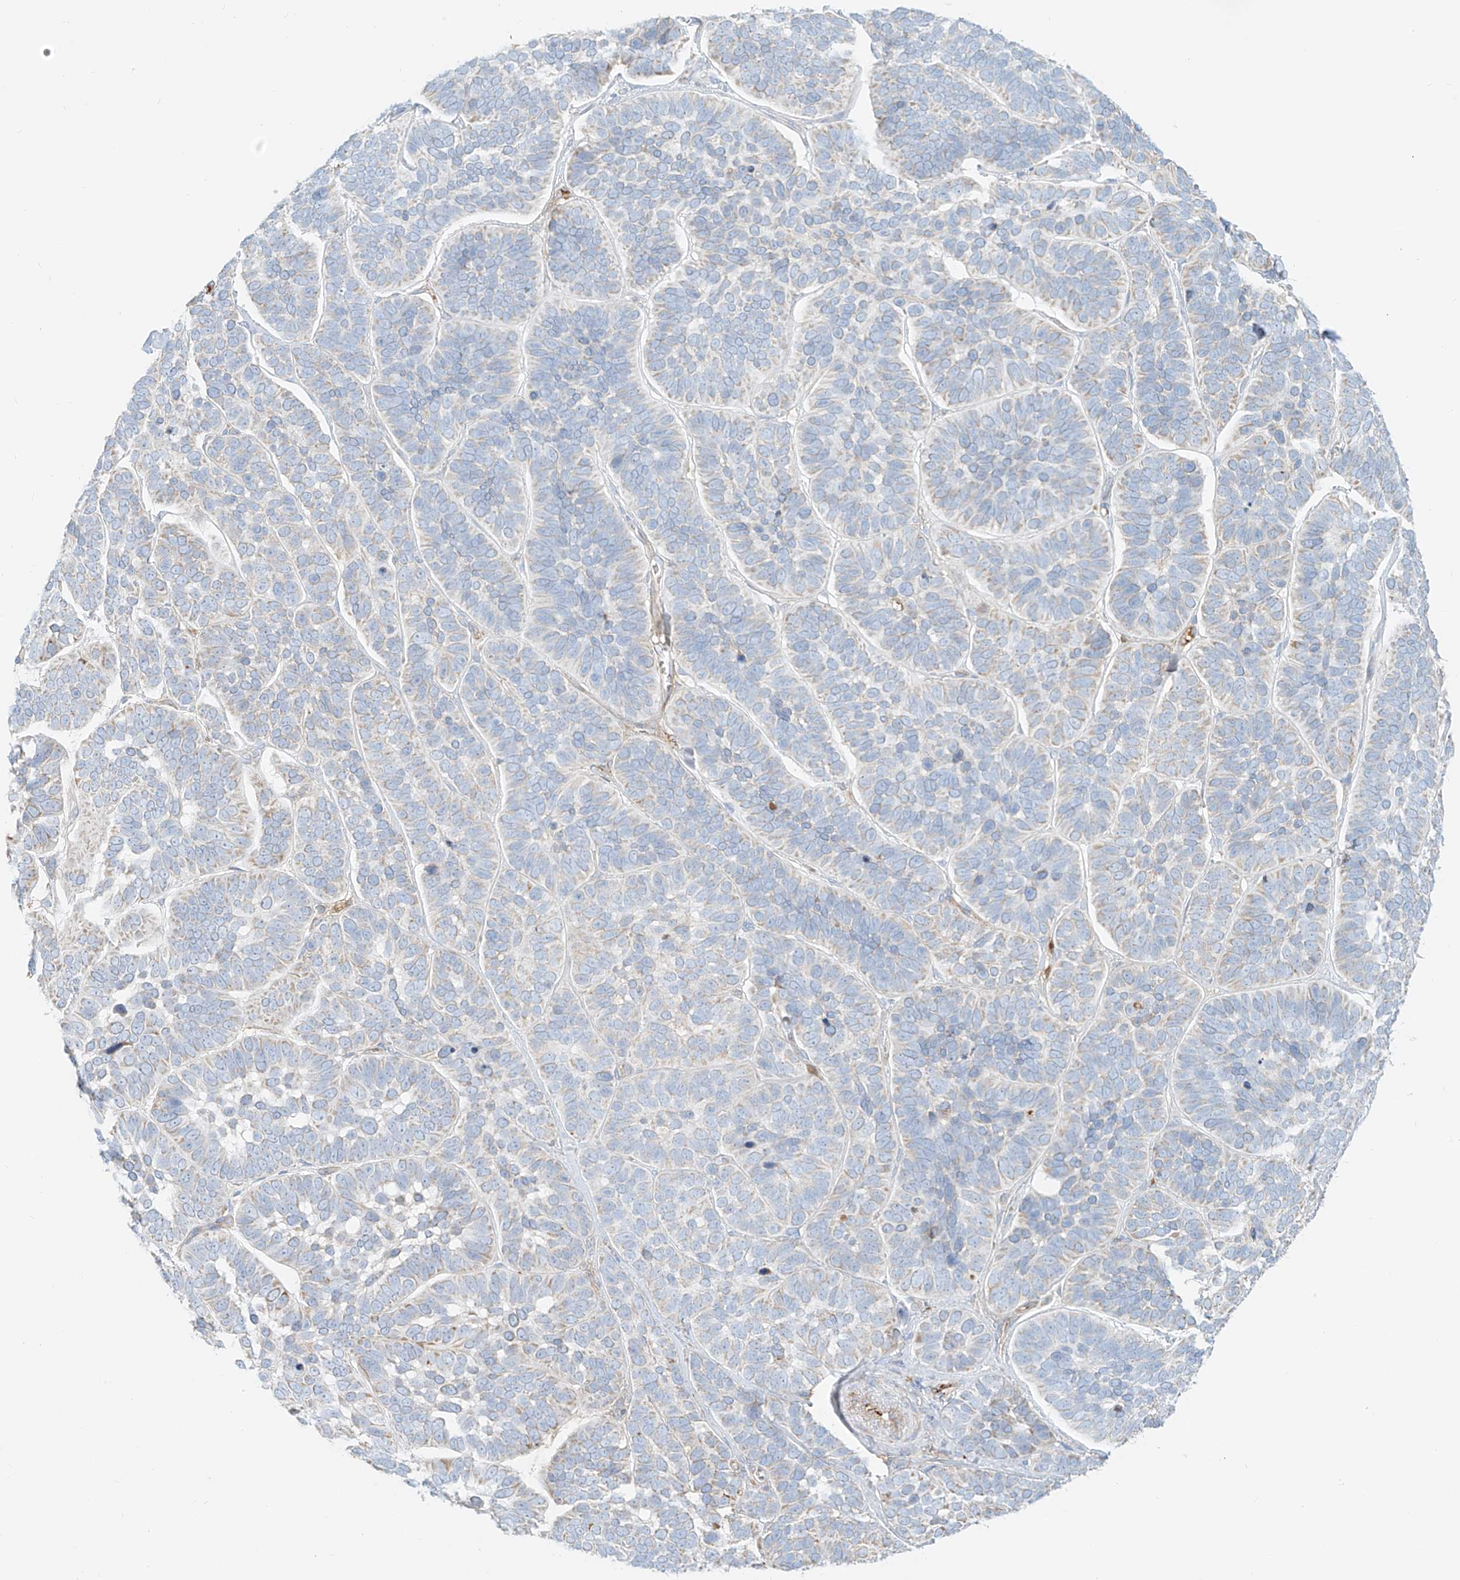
{"staining": {"intensity": "moderate", "quantity": "<25%", "location": "cytoplasmic/membranous"}, "tissue": "skin cancer", "cell_type": "Tumor cells", "image_type": "cancer", "snomed": [{"axis": "morphology", "description": "Basal cell carcinoma"}, {"axis": "topography", "description": "Skin"}], "caption": "Immunohistochemical staining of human skin cancer (basal cell carcinoma) demonstrates low levels of moderate cytoplasmic/membranous positivity in about <25% of tumor cells.", "gene": "OCSTAMP", "patient": {"sex": "male", "age": 62}}